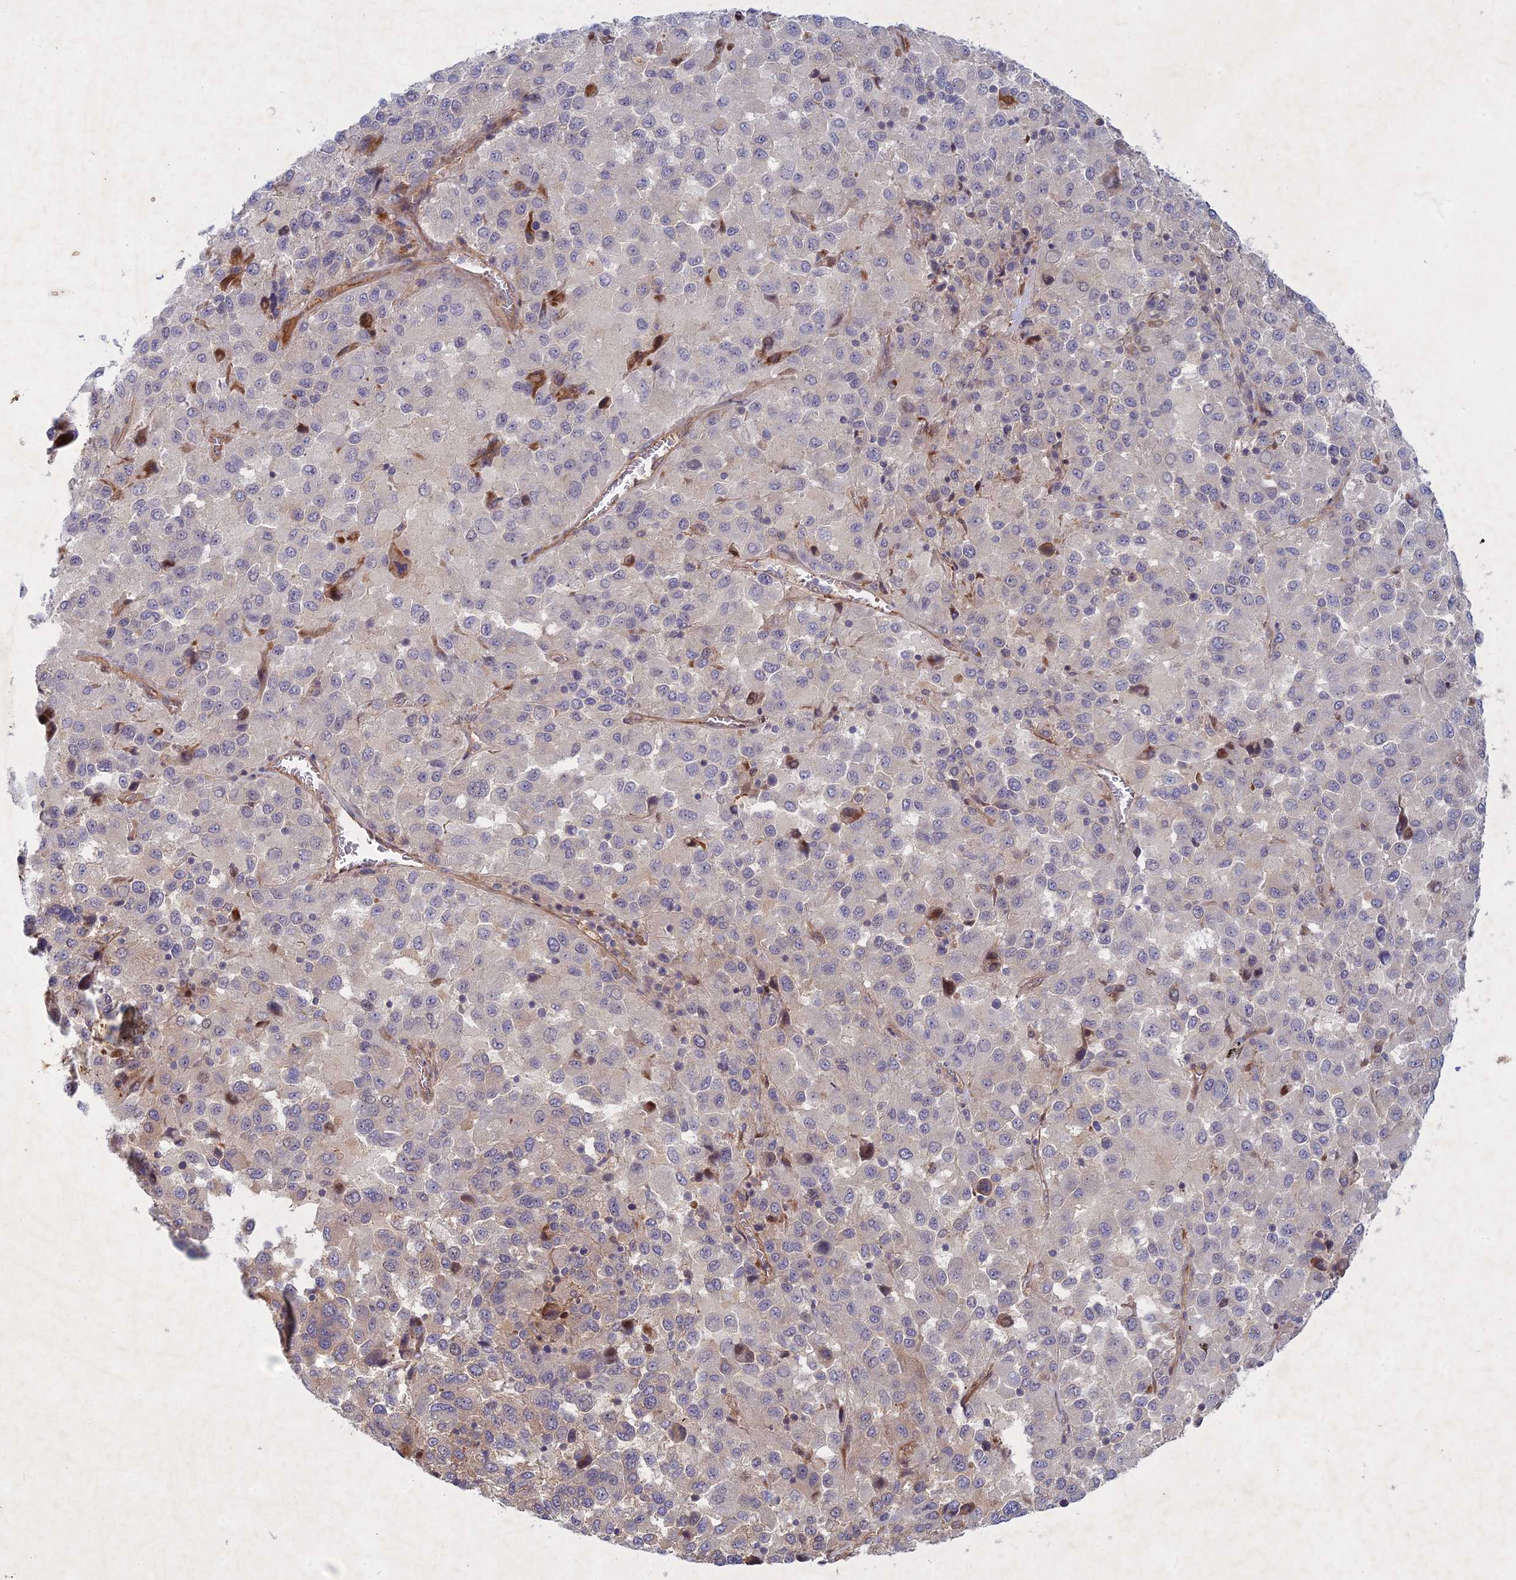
{"staining": {"intensity": "negative", "quantity": "none", "location": "none"}, "tissue": "melanoma", "cell_type": "Tumor cells", "image_type": "cancer", "snomed": [{"axis": "morphology", "description": "Malignant melanoma, Metastatic site"}, {"axis": "topography", "description": "Lung"}], "caption": "Micrograph shows no protein staining in tumor cells of malignant melanoma (metastatic site) tissue. (DAB IHC with hematoxylin counter stain).", "gene": "PTHLH", "patient": {"sex": "male", "age": 64}}